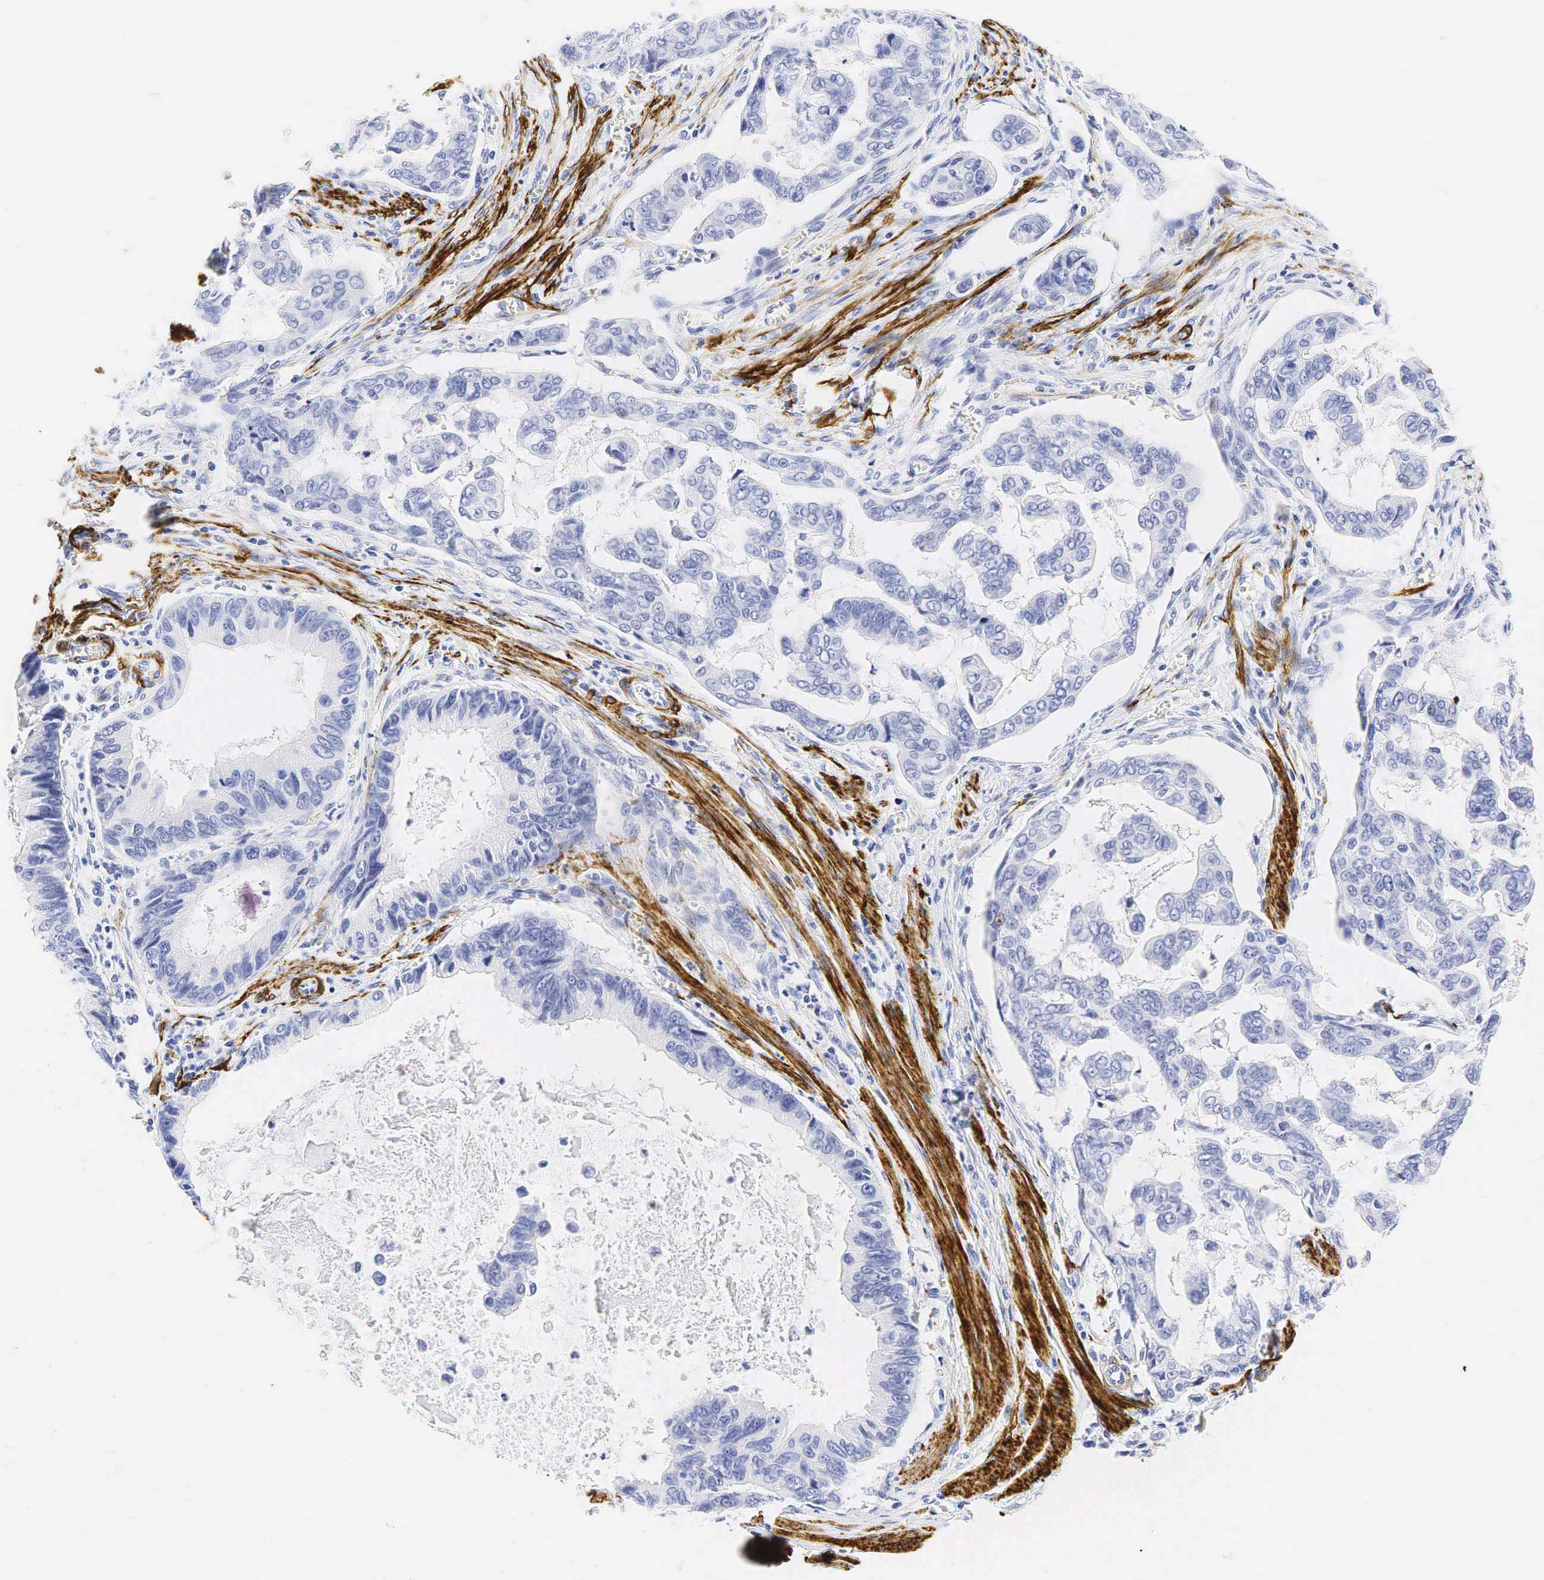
{"staining": {"intensity": "negative", "quantity": "none", "location": "none"}, "tissue": "stomach cancer", "cell_type": "Tumor cells", "image_type": "cancer", "snomed": [{"axis": "morphology", "description": "Adenocarcinoma, NOS"}, {"axis": "topography", "description": "Stomach, upper"}], "caption": "The image shows no staining of tumor cells in stomach cancer.", "gene": "CALD1", "patient": {"sex": "male", "age": 80}}